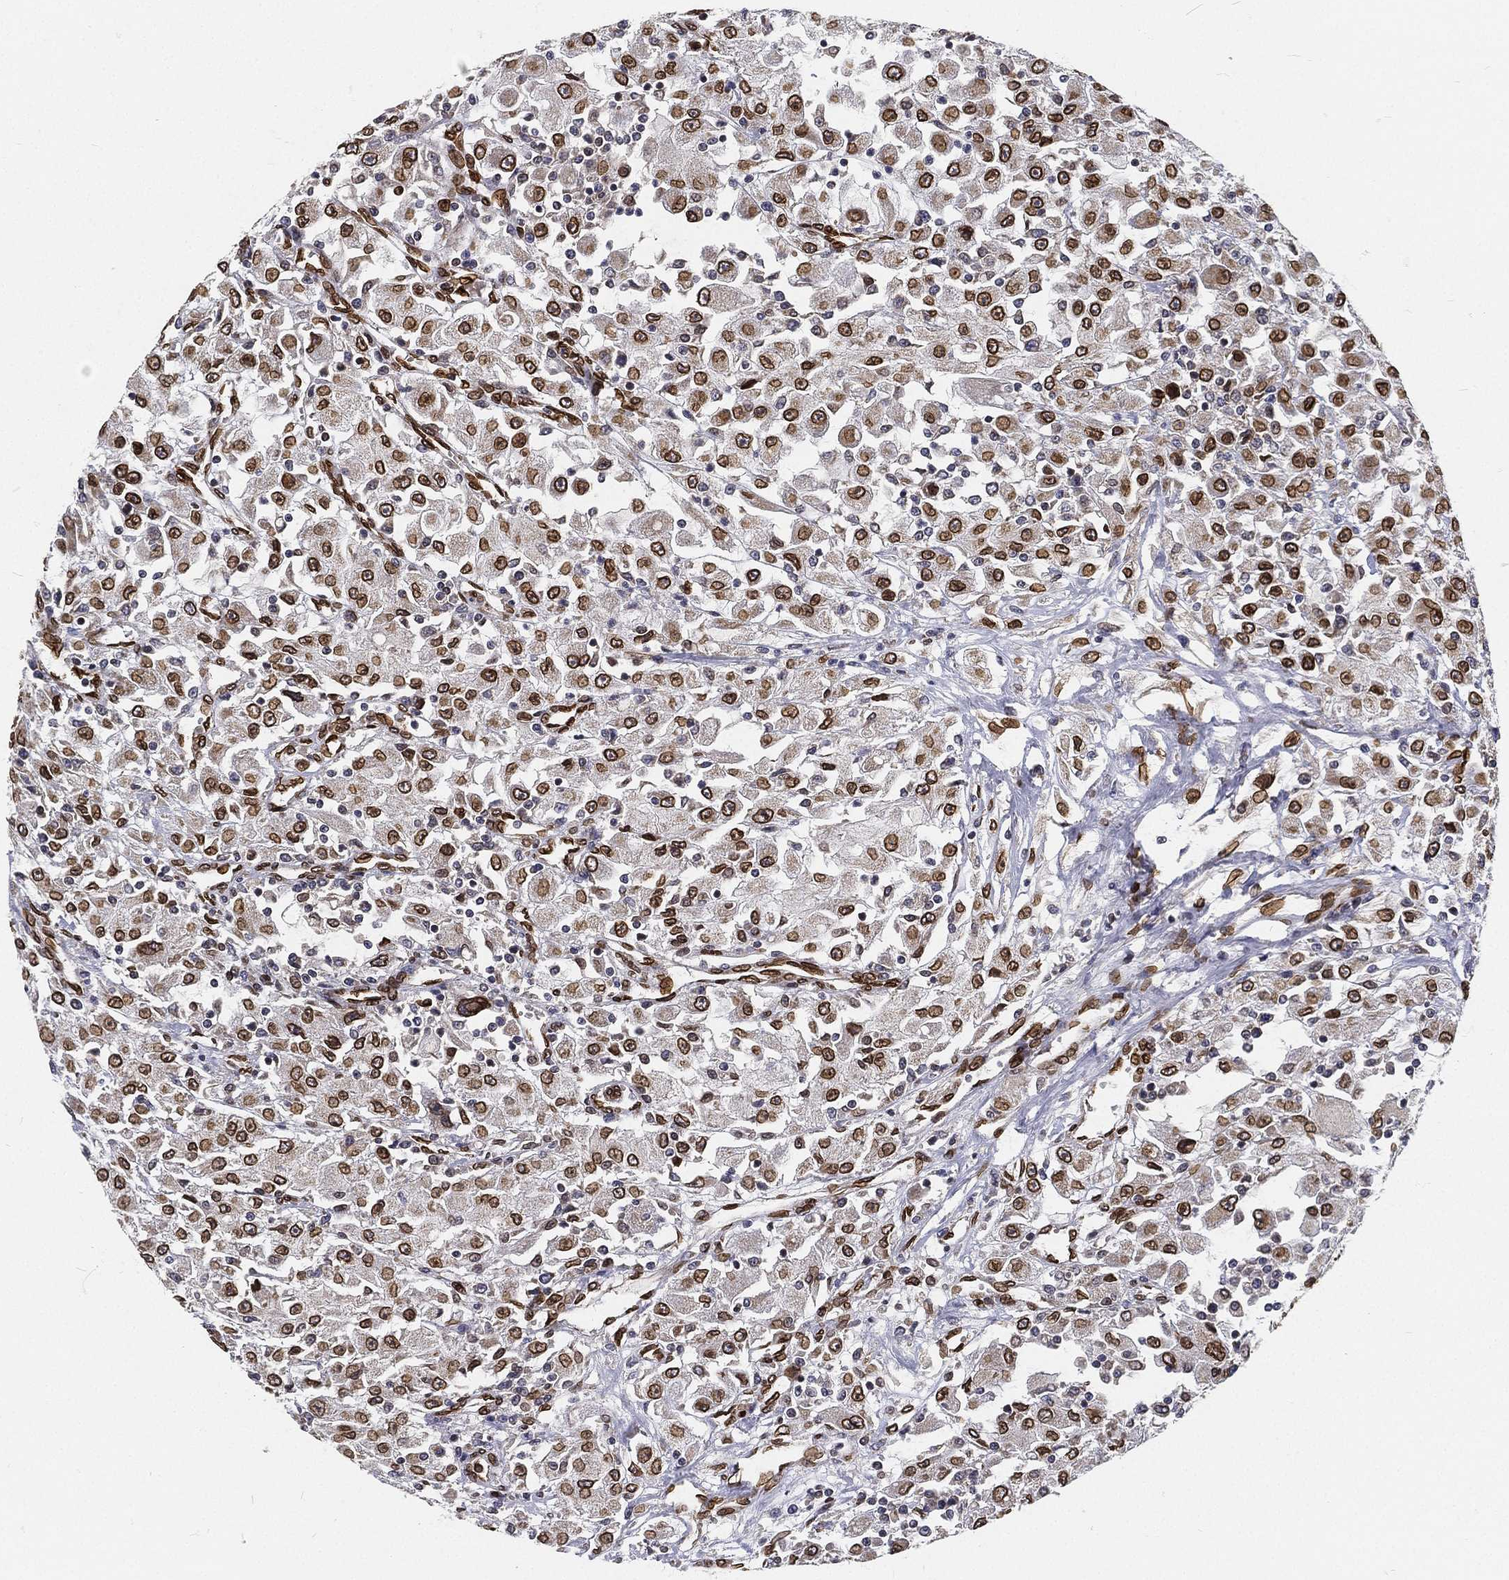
{"staining": {"intensity": "strong", "quantity": ">75%", "location": "nuclear"}, "tissue": "renal cancer", "cell_type": "Tumor cells", "image_type": "cancer", "snomed": [{"axis": "morphology", "description": "Adenocarcinoma, NOS"}, {"axis": "topography", "description": "Kidney"}], "caption": "Strong nuclear expression for a protein is appreciated in approximately >75% of tumor cells of renal cancer (adenocarcinoma) using immunohistochemistry.", "gene": "PALB2", "patient": {"sex": "female", "age": 67}}